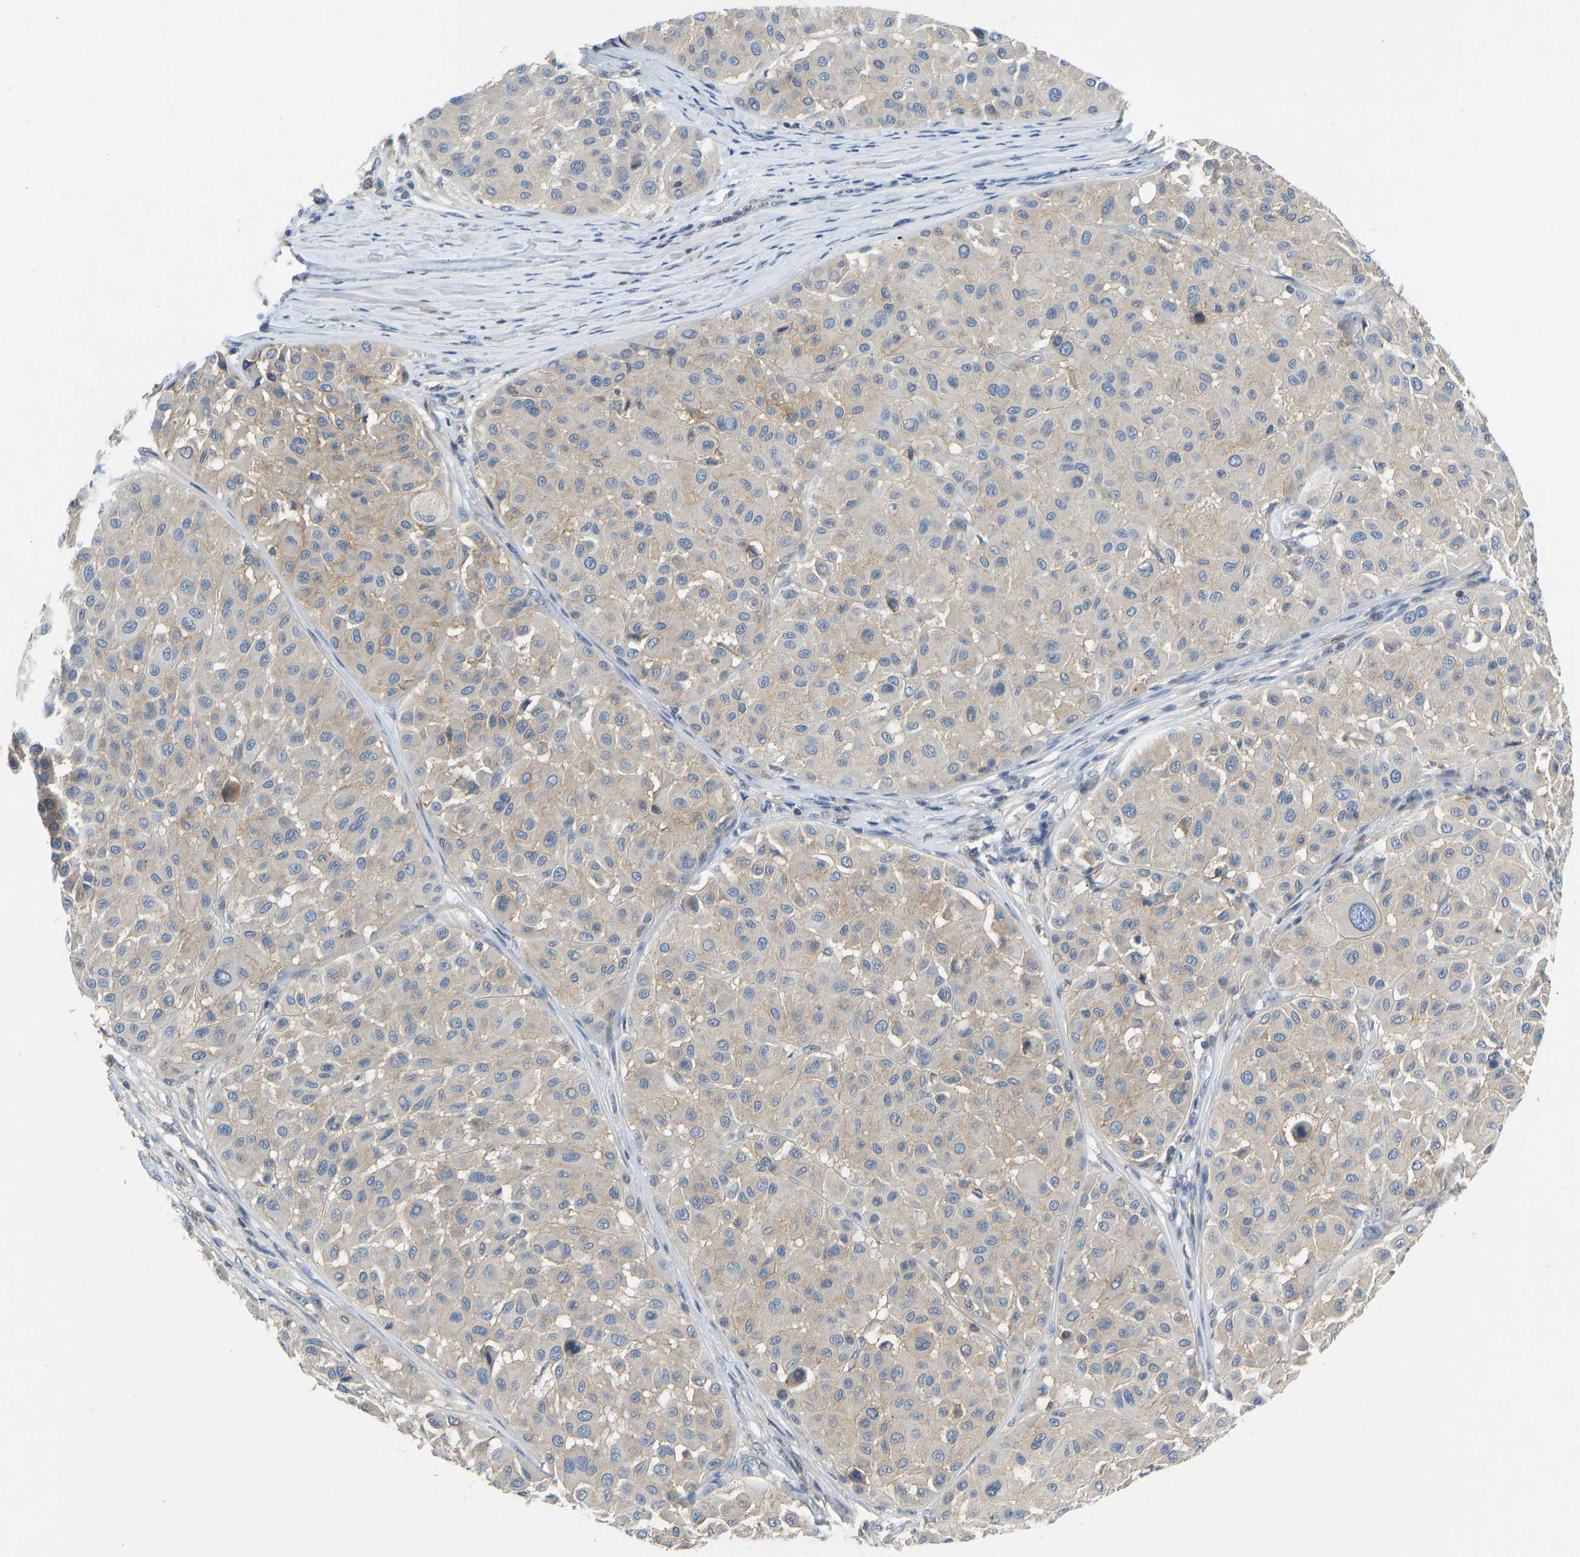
{"staining": {"intensity": "weak", "quantity": "<25%", "location": "cytoplasmic/membranous"}, "tissue": "melanoma", "cell_type": "Tumor cells", "image_type": "cancer", "snomed": [{"axis": "morphology", "description": "Malignant melanoma, Metastatic site"}, {"axis": "topography", "description": "Soft tissue"}], "caption": "A micrograph of melanoma stained for a protein demonstrates no brown staining in tumor cells. Nuclei are stained in blue.", "gene": "NDRG3", "patient": {"sex": "male", "age": 41}}